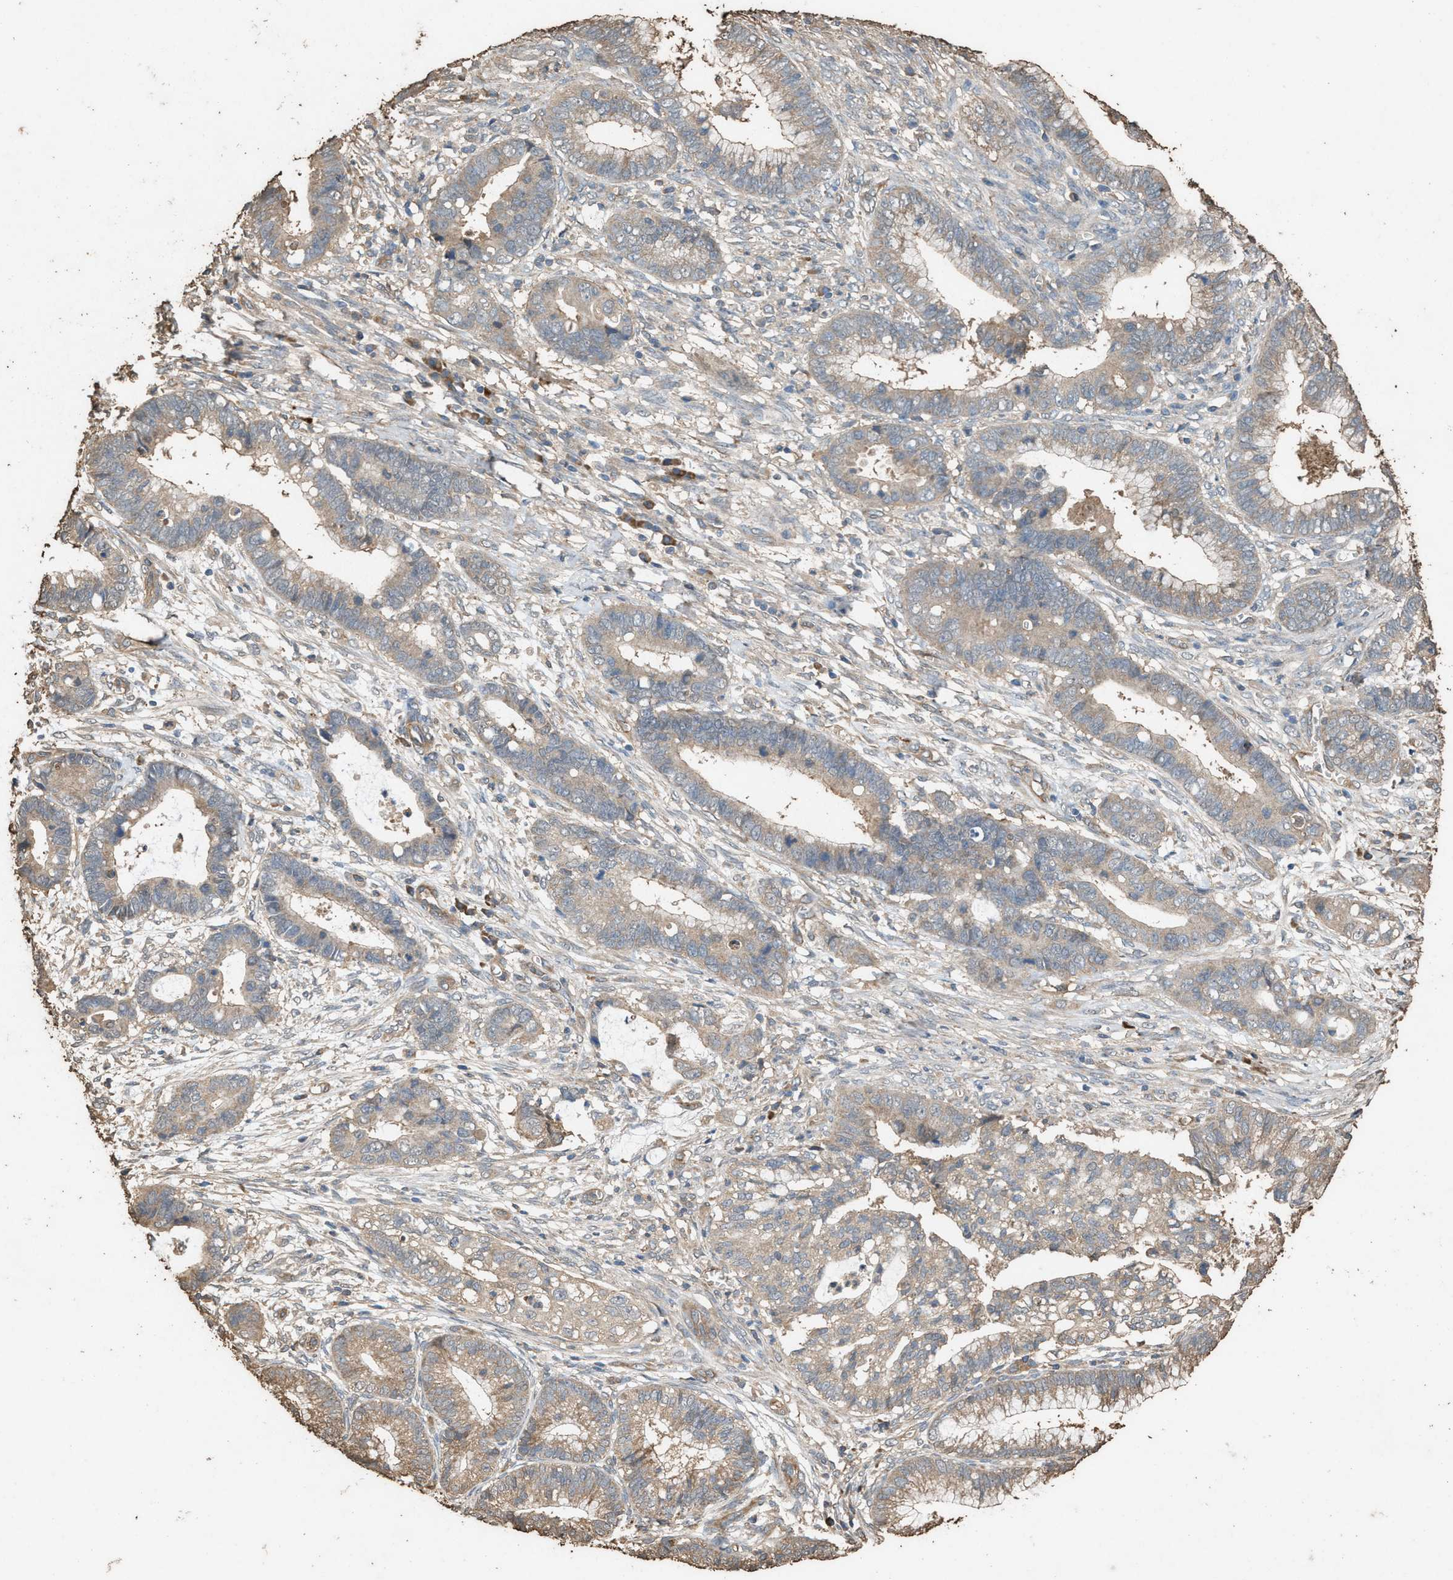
{"staining": {"intensity": "moderate", "quantity": "25%-75%", "location": "cytoplasmic/membranous"}, "tissue": "cervical cancer", "cell_type": "Tumor cells", "image_type": "cancer", "snomed": [{"axis": "morphology", "description": "Adenocarcinoma, NOS"}, {"axis": "topography", "description": "Cervix"}], "caption": "Immunohistochemistry (IHC) (DAB) staining of cervical adenocarcinoma exhibits moderate cytoplasmic/membranous protein positivity in approximately 25%-75% of tumor cells.", "gene": "DCAF7", "patient": {"sex": "female", "age": 44}}